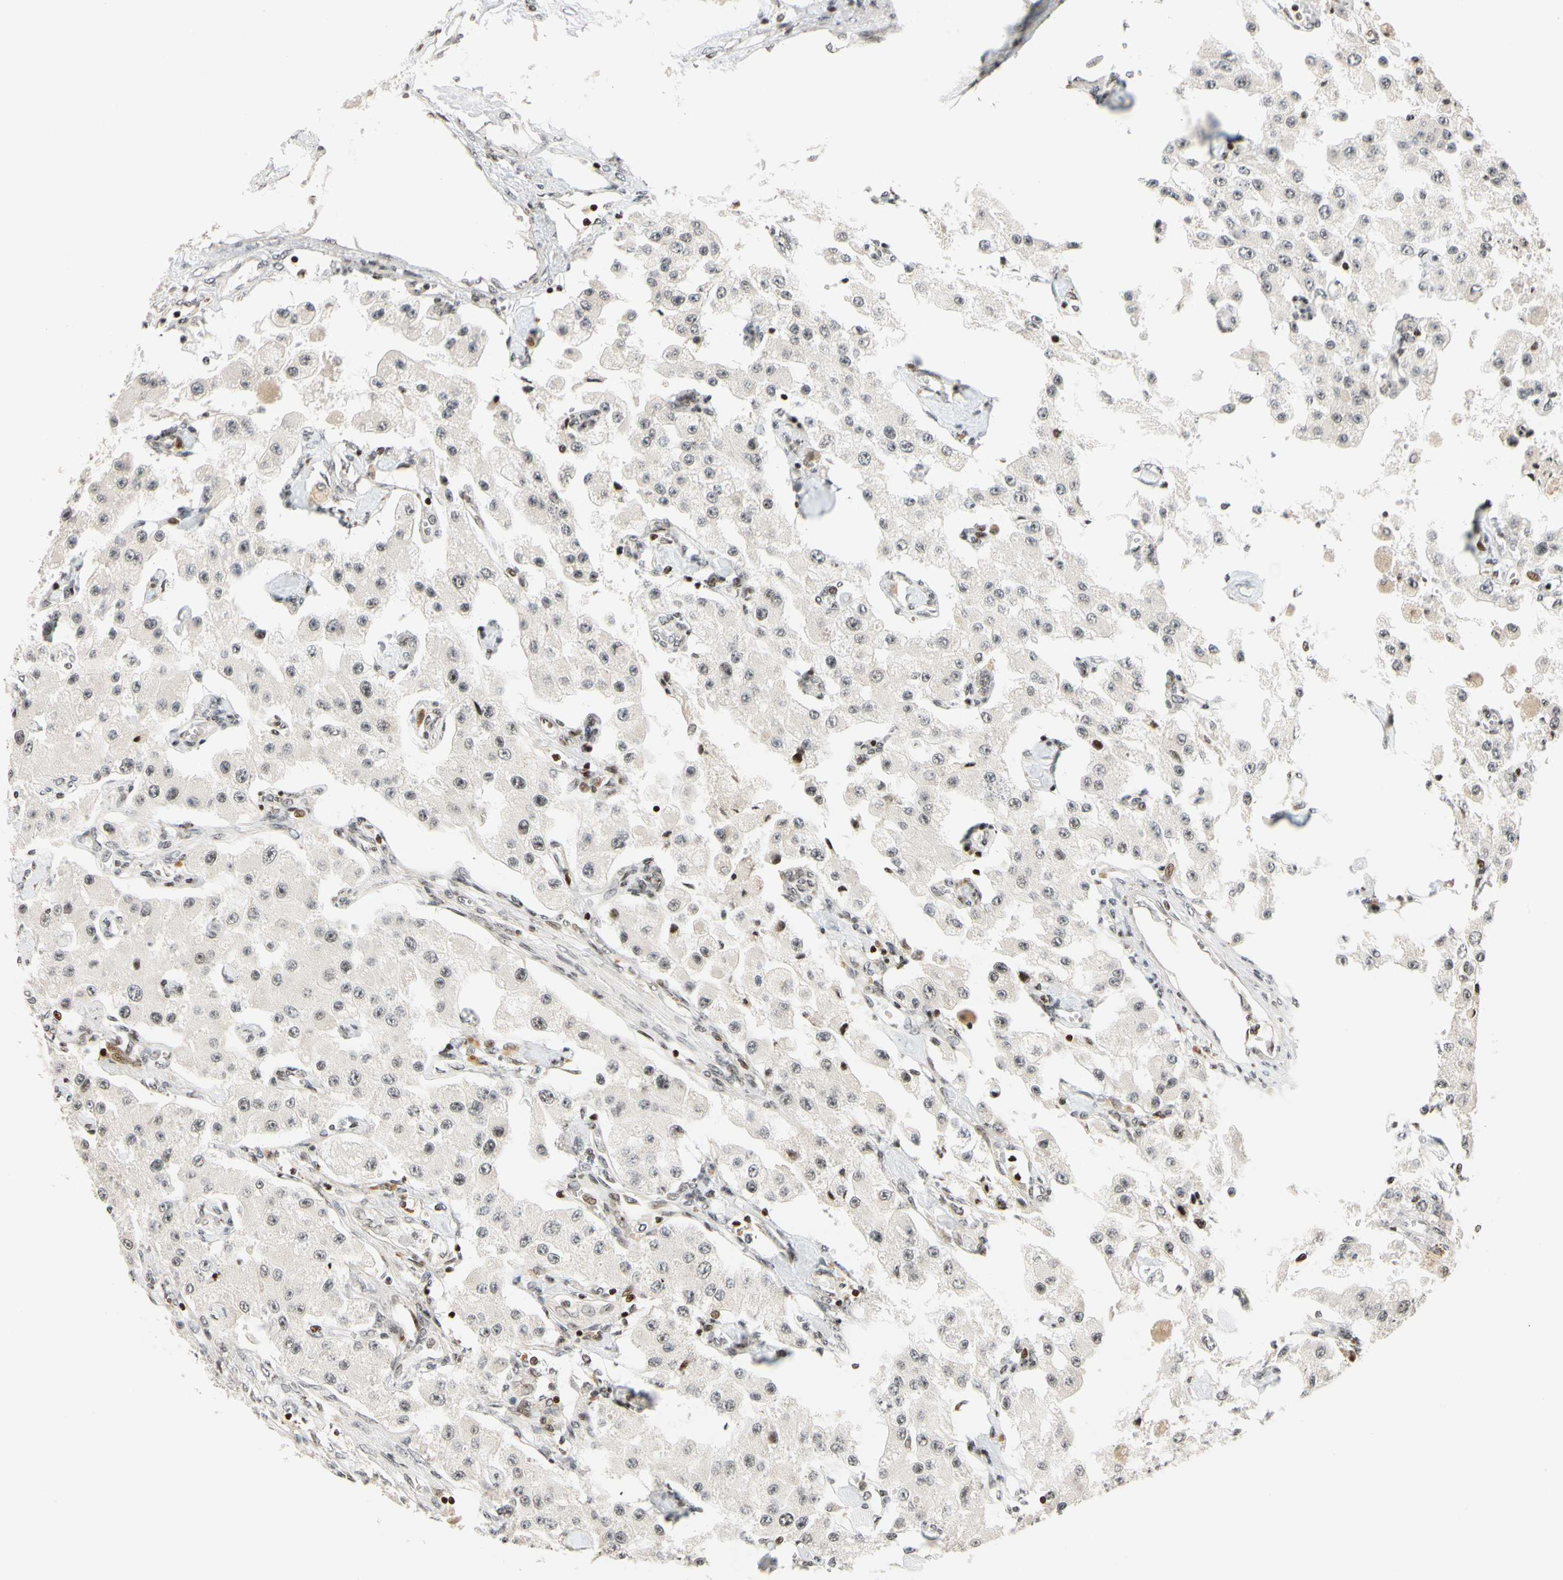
{"staining": {"intensity": "weak", "quantity": "<25%", "location": "nuclear"}, "tissue": "carcinoid", "cell_type": "Tumor cells", "image_type": "cancer", "snomed": [{"axis": "morphology", "description": "Carcinoid, malignant, NOS"}, {"axis": "topography", "description": "Pancreas"}], "caption": "Tumor cells show no significant positivity in carcinoid. (DAB IHC visualized using brightfield microscopy, high magnification).", "gene": "CDK7", "patient": {"sex": "male", "age": 41}}